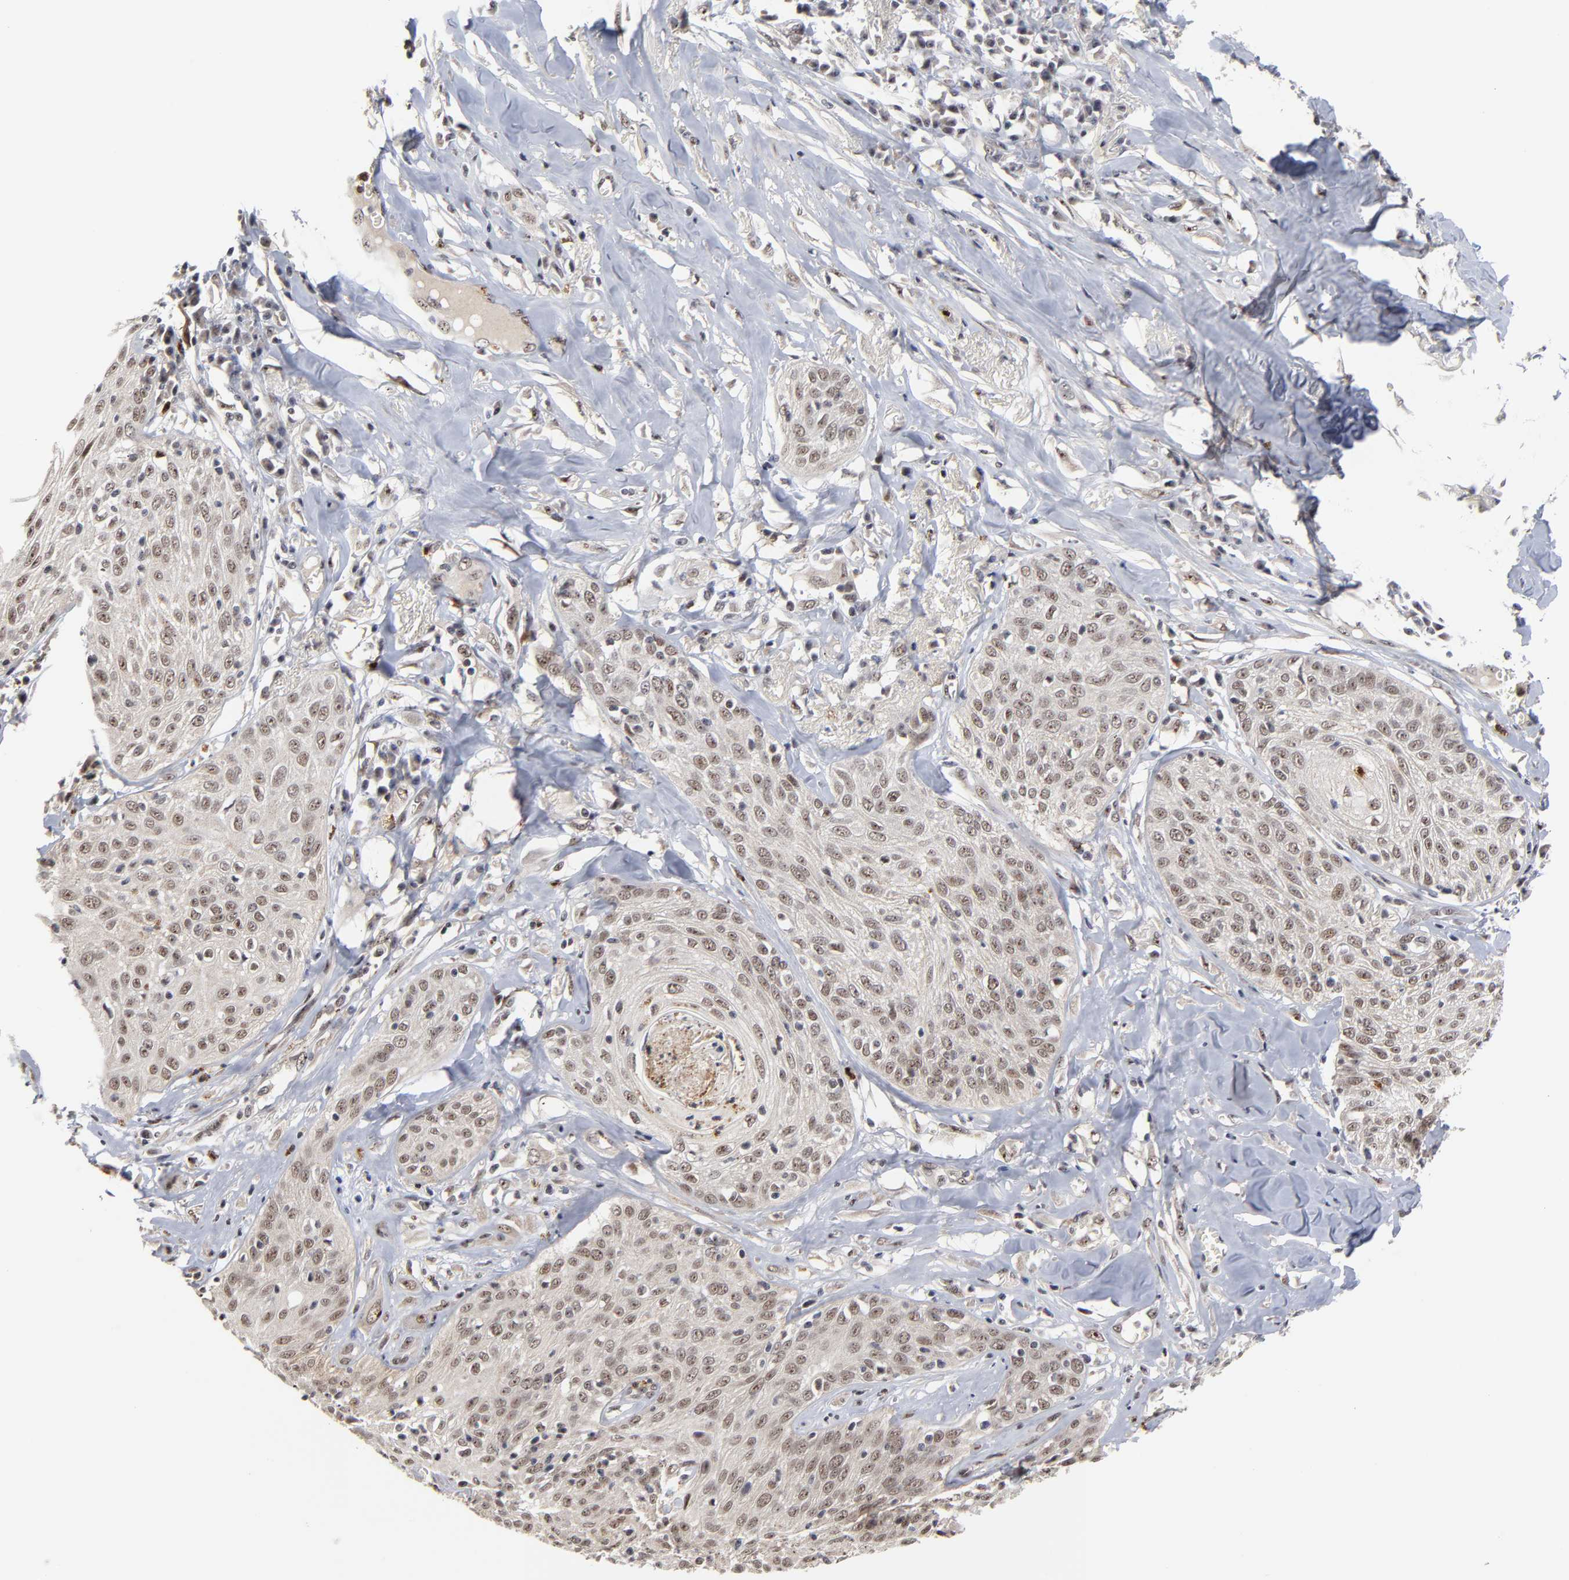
{"staining": {"intensity": "weak", "quantity": ">75%", "location": "nuclear"}, "tissue": "skin cancer", "cell_type": "Tumor cells", "image_type": "cancer", "snomed": [{"axis": "morphology", "description": "Squamous cell carcinoma, NOS"}, {"axis": "topography", "description": "Skin"}], "caption": "Weak nuclear expression is present in about >75% of tumor cells in skin cancer (squamous cell carcinoma).", "gene": "ZNF419", "patient": {"sex": "male", "age": 65}}